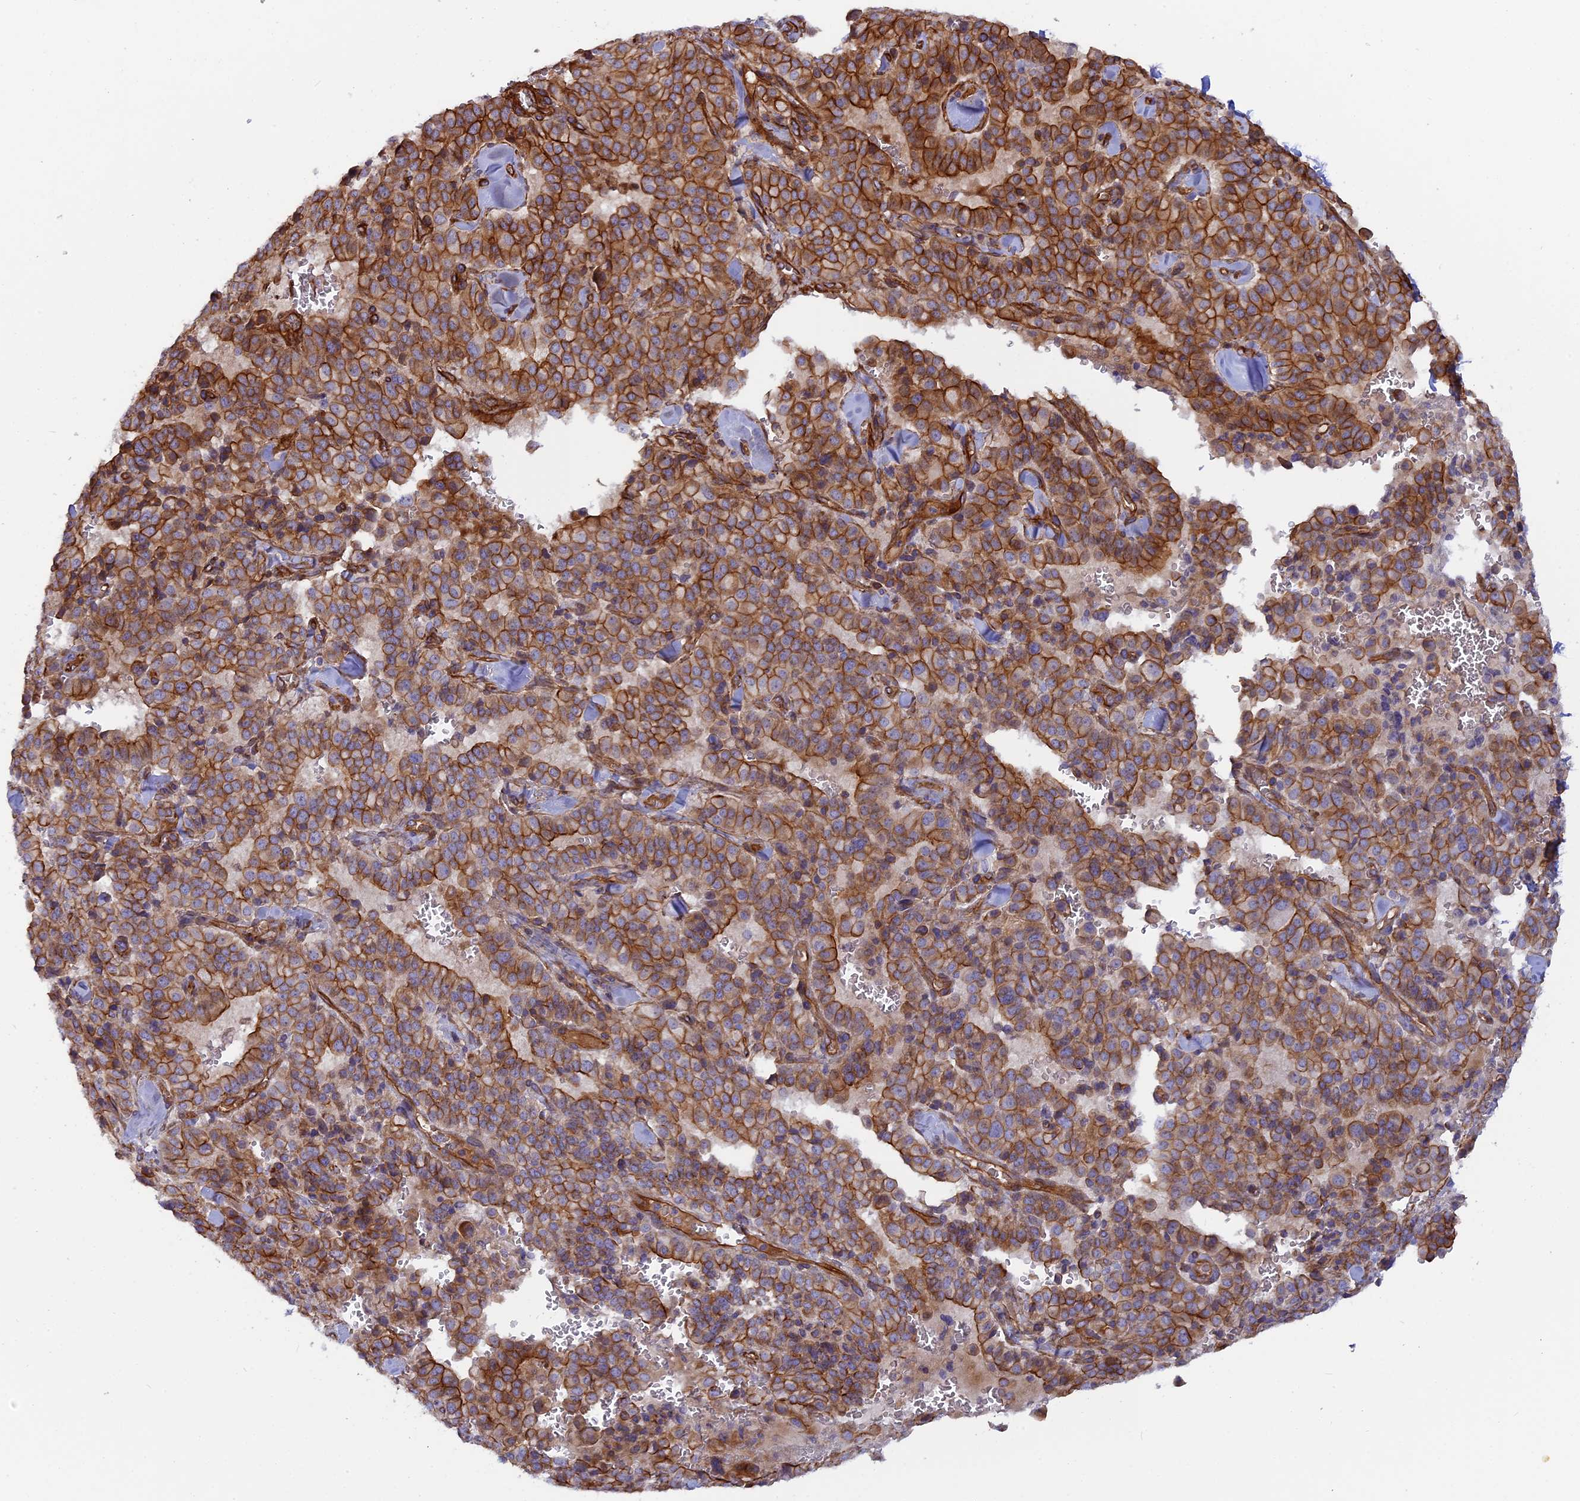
{"staining": {"intensity": "strong", "quantity": ">75%", "location": "cytoplasmic/membranous"}, "tissue": "pancreatic cancer", "cell_type": "Tumor cells", "image_type": "cancer", "snomed": [{"axis": "morphology", "description": "Adenocarcinoma, NOS"}, {"axis": "topography", "description": "Pancreas"}], "caption": "The histopathology image shows a brown stain indicating the presence of a protein in the cytoplasmic/membranous of tumor cells in adenocarcinoma (pancreatic).", "gene": "CNBD2", "patient": {"sex": "male", "age": 65}}